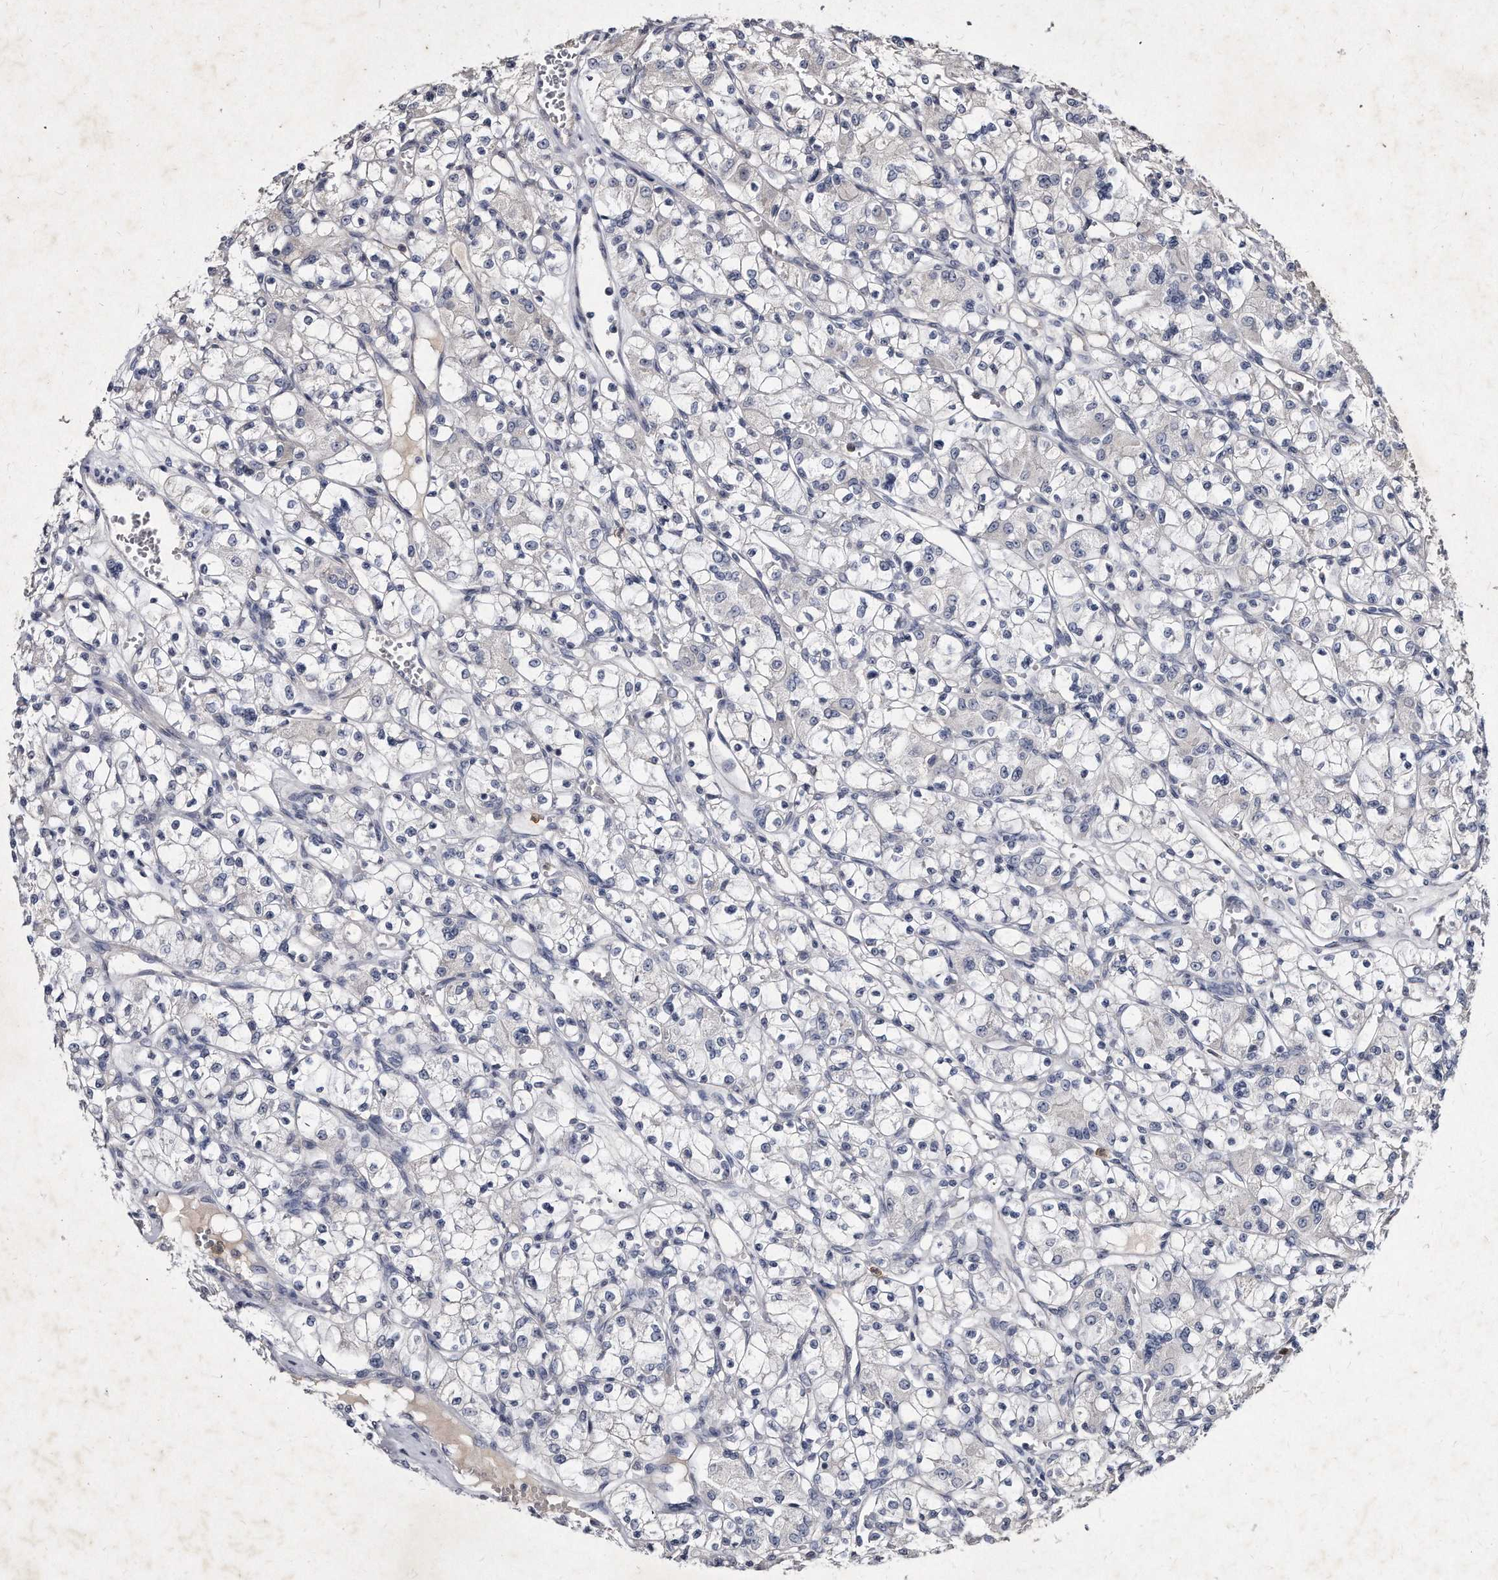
{"staining": {"intensity": "negative", "quantity": "none", "location": "none"}, "tissue": "renal cancer", "cell_type": "Tumor cells", "image_type": "cancer", "snomed": [{"axis": "morphology", "description": "Adenocarcinoma, NOS"}, {"axis": "topography", "description": "Kidney"}], "caption": "Protein analysis of renal adenocarcinoma exhibits no significant expression in tumor cells.", "gene": "KLHDC3", "patient": {"sex": "female", "age": 59}}